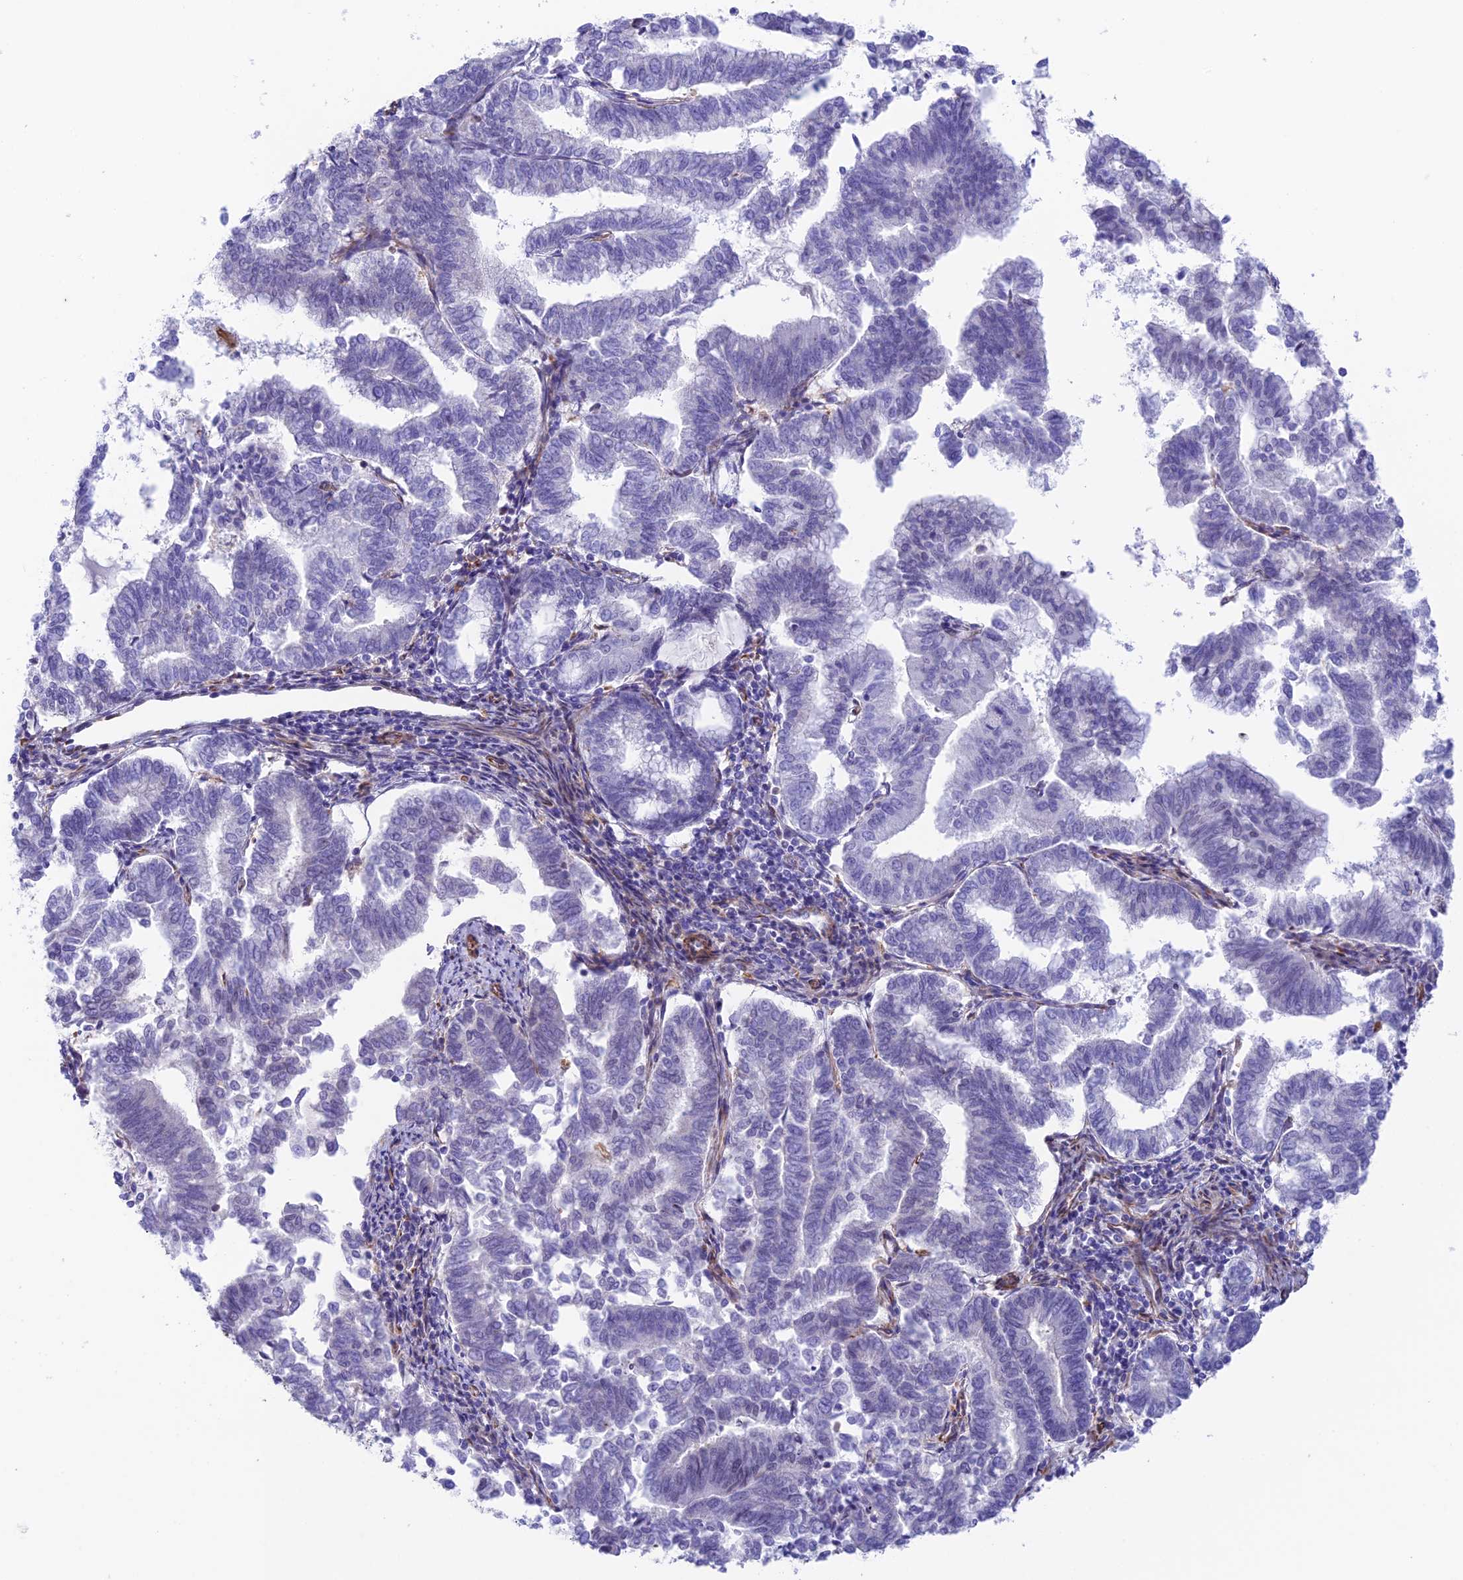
{"staining": {"intensity": "negative", "quantity": "none", "location": "none"}, "tissue": "endometrial cancer", "cell_type": "Tumor cells", "image_type": "cancer", "snomed": [{"axis": "morphology", "description": "Adenocarcinoma, NOS"}, {"axis": "topography", "description": "Endometrium"}], "caption": "A high-resolution micrograph shows immunohistochemistry (IHC) staining of adenocarcinoma (endometrial), which demonstrates no significant staining in tumor cells.", "gene": "ZNF652", "patient": {"sex": "female", "age": 79}}